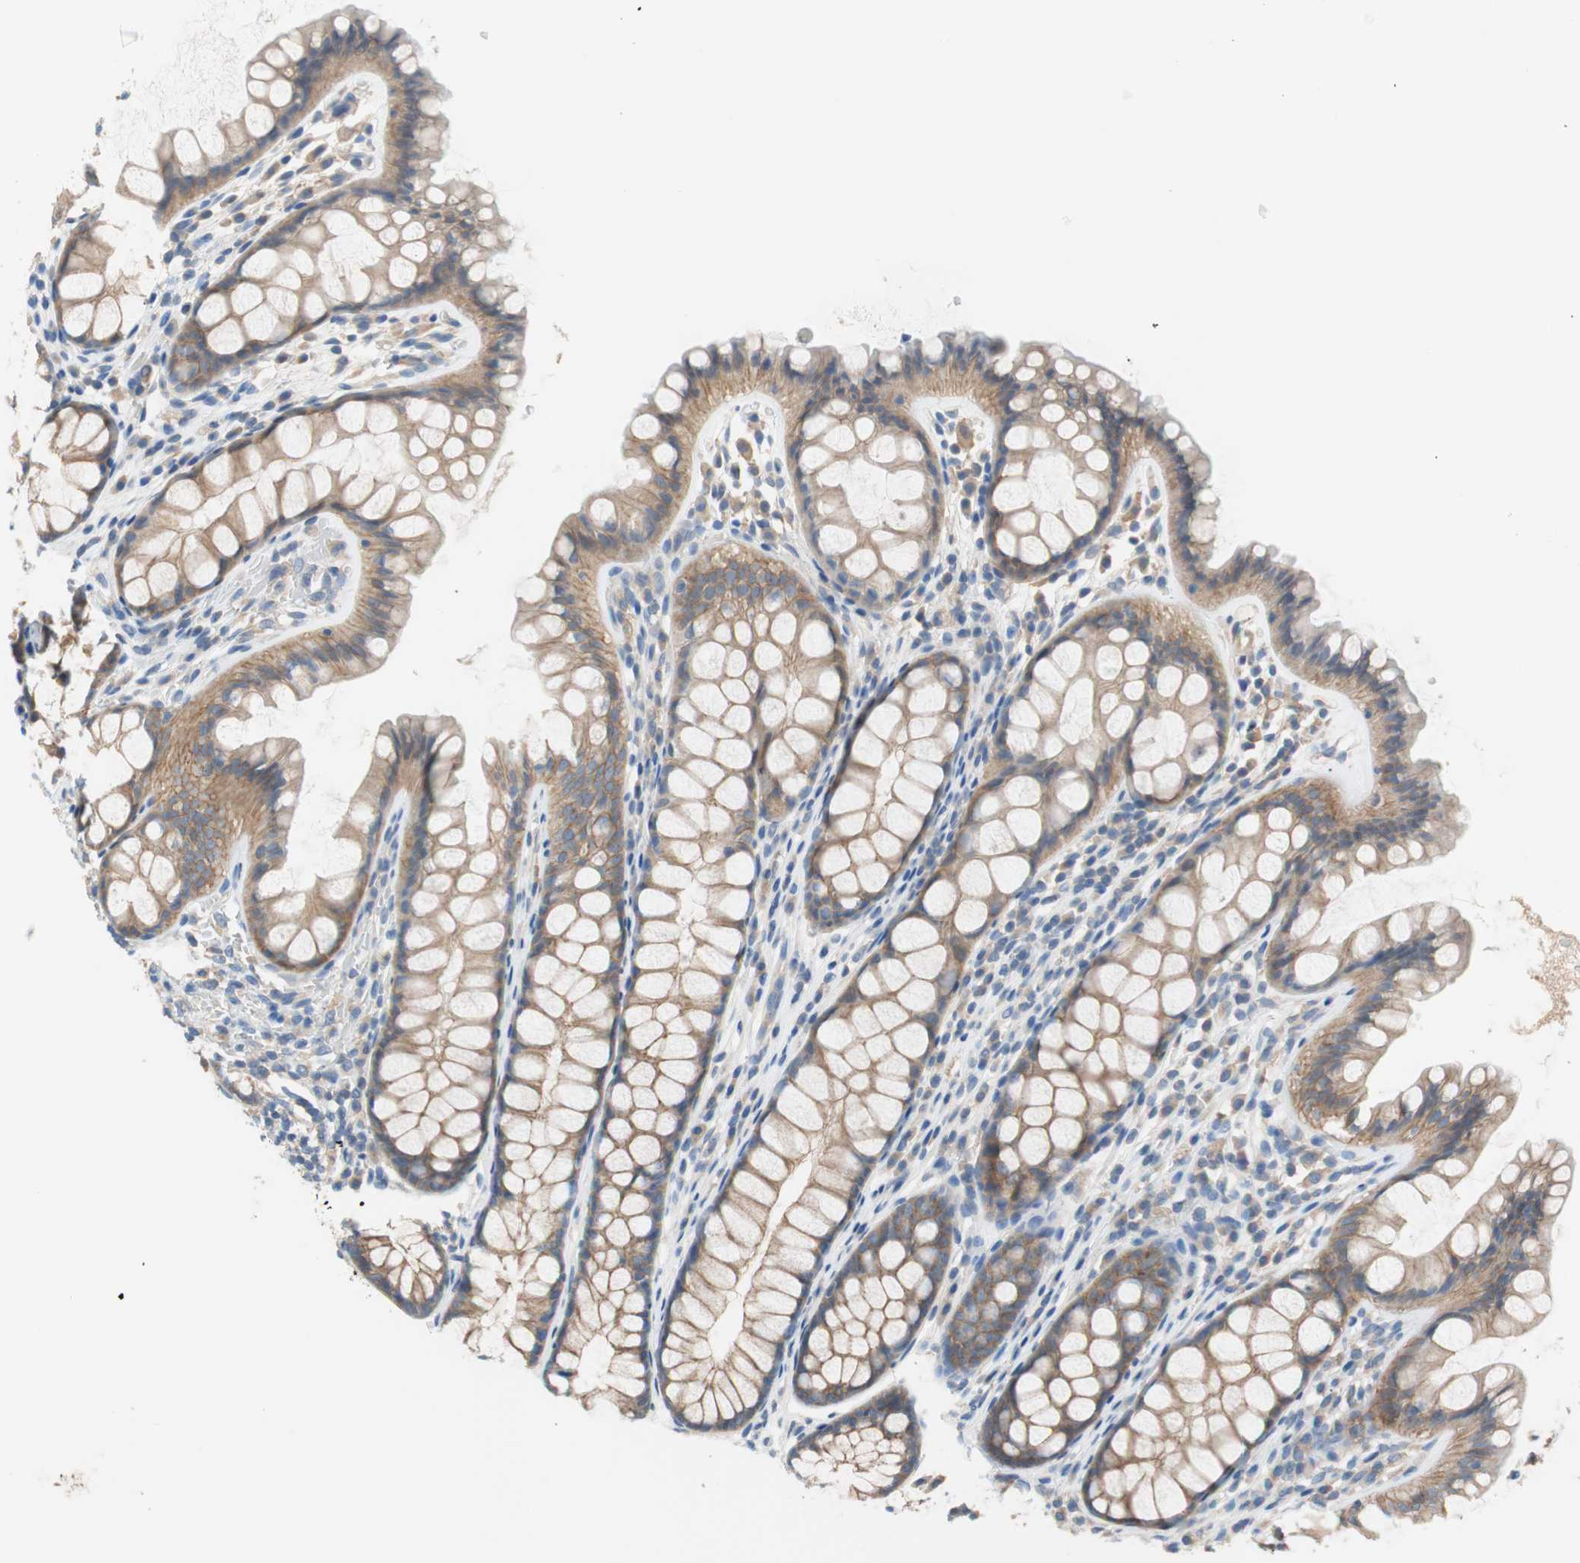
{"staining": {"intensity": "weak", "quantity": "25%-75%", "location": "cytoplasmic/membranous"}, "tissue": "colon", "cell_type": "Endothelial cells", "image_type": "normal", "snomed": [{"axis": "morphology", "description": "Normal tissue, NOS"}, {"axis": "topography", "description": "Colon"}], "caption": "DAB immunohistochemical staining of unremarkable colon reveals weak cytoplasmic/membranous protein expression in about 25%-75% of endothelial cells.", "gene": "GLUL", "patient": {"sex": "female", "age": 55}}